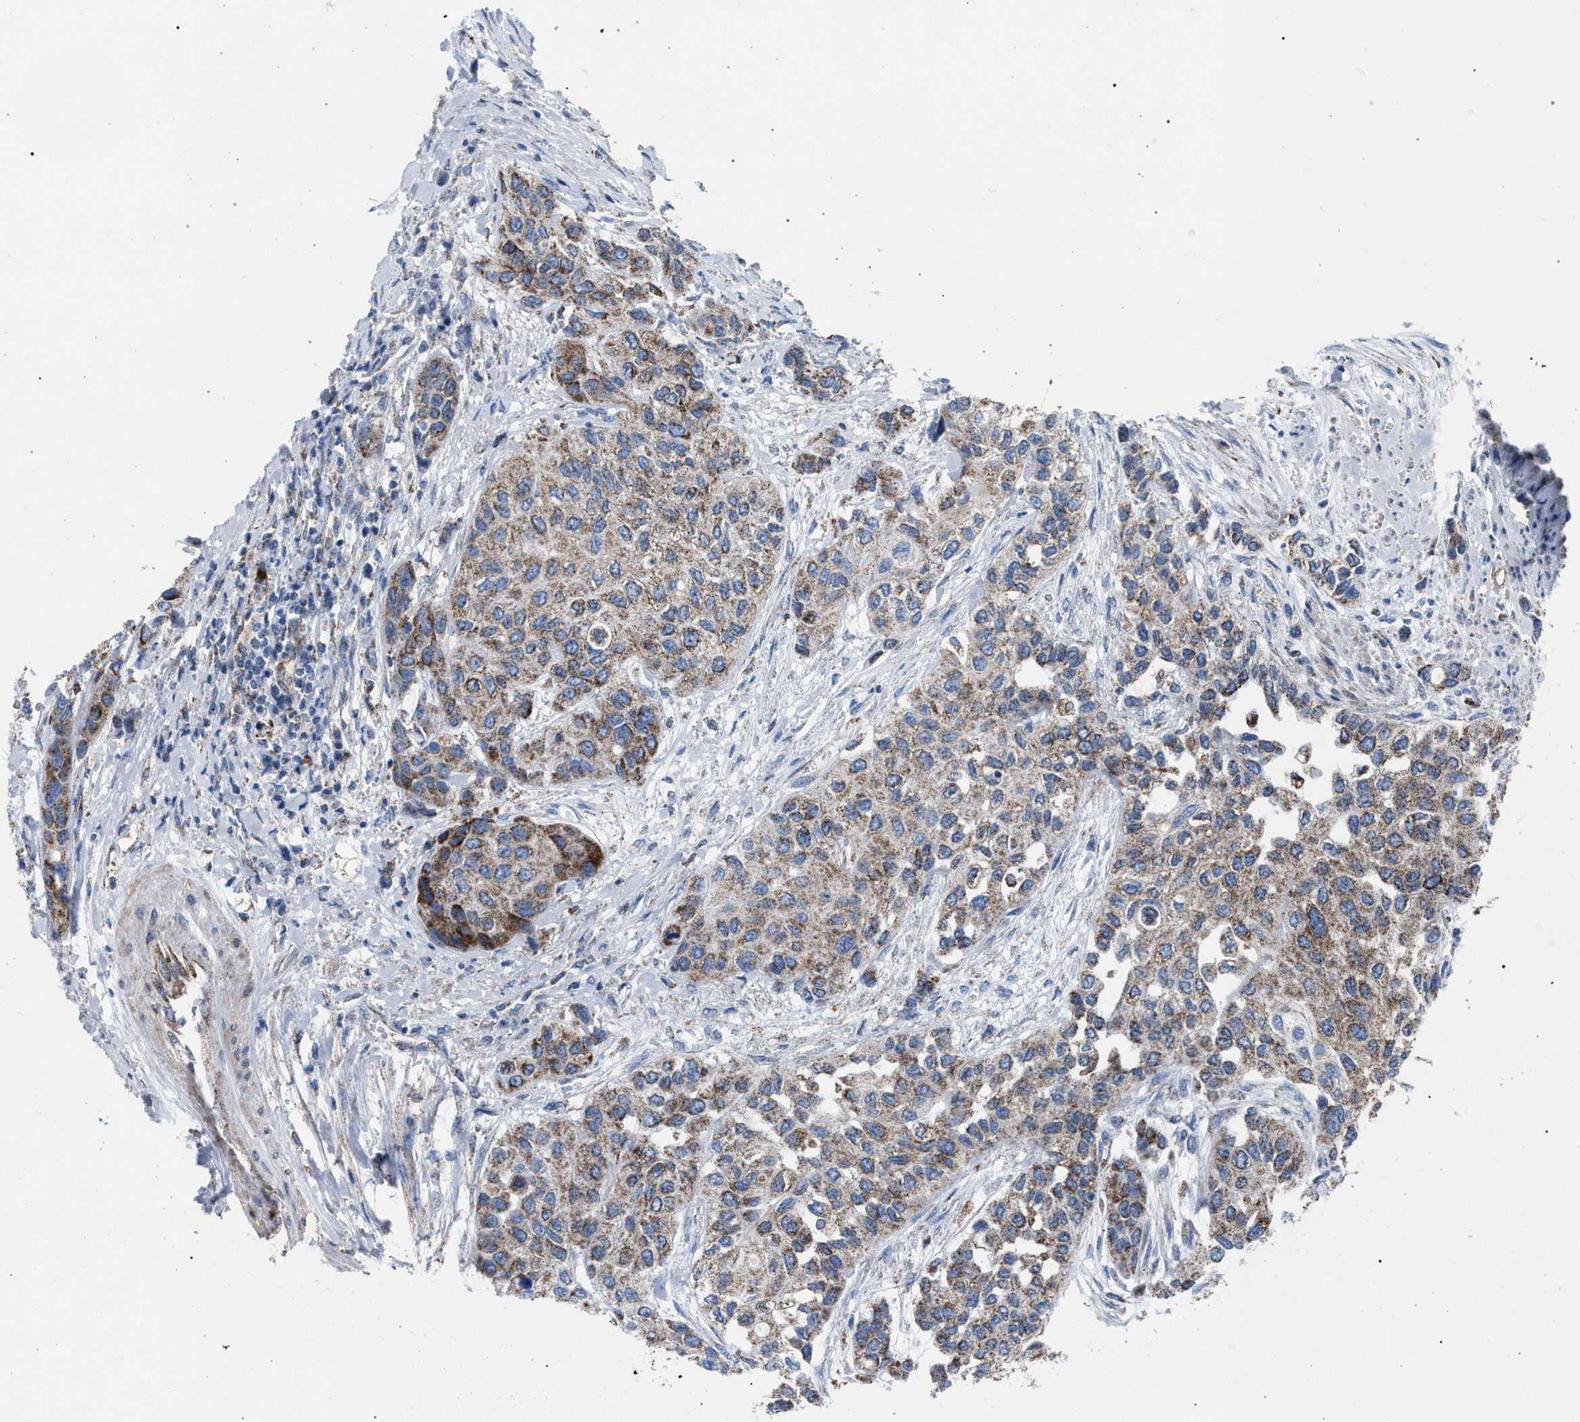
{"staining": {"intensity": "moderate", "quantity": ">75%", "location": "cytoplasmic/membranous"}, "tissue": "urothelial cancer", "cell_type": "Tumor cells", "image_type": "cancer", "snomed": [{"axis": "morphology", "description": "Urothelial carcinoma, High grade"}, {"axis": "topography", "description": "Urinary bladder"}], "caption": "Immunohistochemical staining of human urothelial carcinoma (high-grade) exhibits medium levels of moderate cytoplasmic/membranous positivity in about >75% of tumor cells.", "gene": "HSD17B4", "patient": {"sex": "female", "age": 56}}